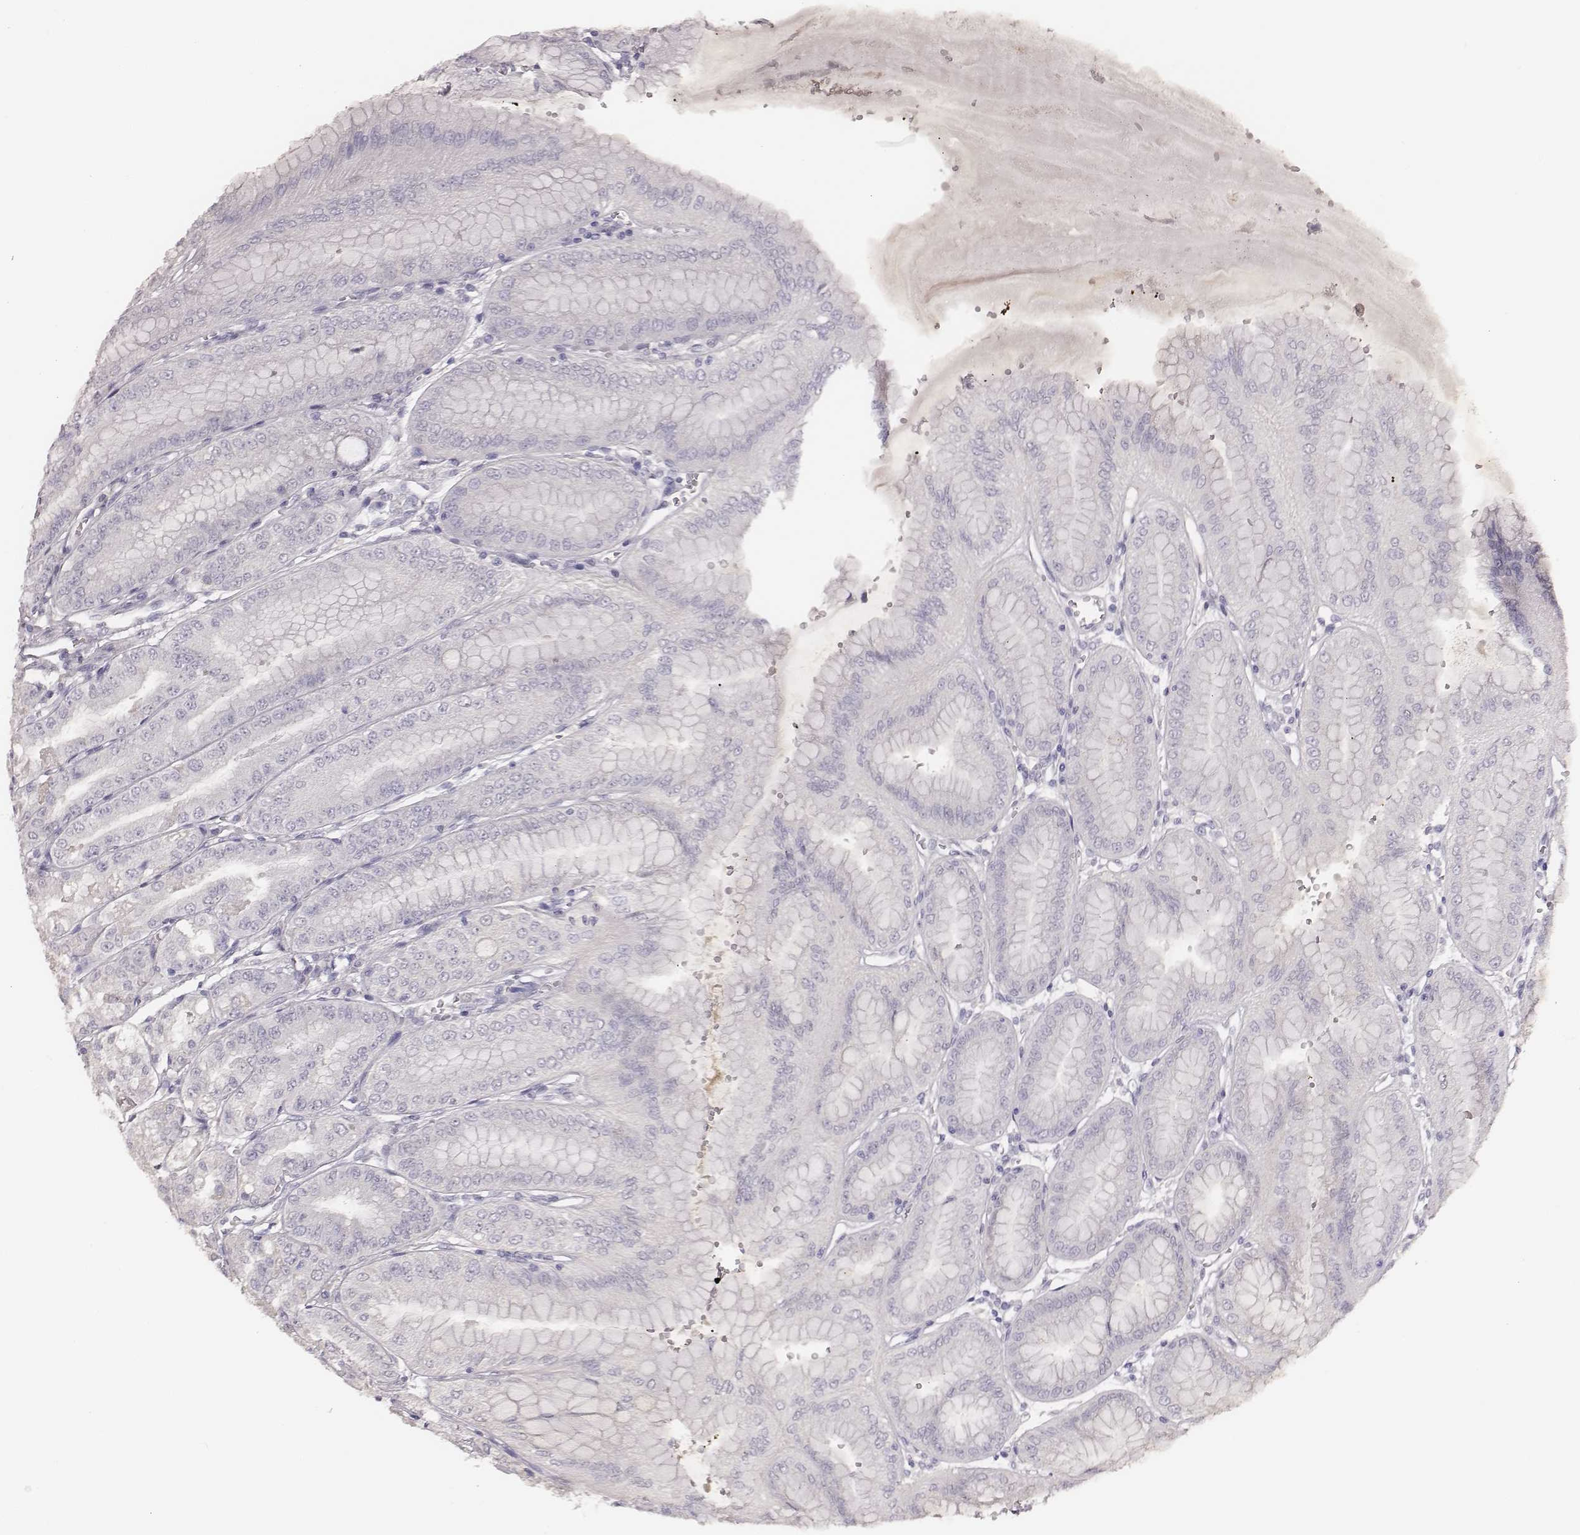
{"staining": {"intensity": "negative", "quantity": "none", "location": "none"}, "tissue": "stomach", "cell_type": "Glandular cells", "image_type": "normal", "snomed": [{"axis": "morphology", "description": "Normal tissue, NOS"}, {"axis": "topography", "description": "Stomach, lower"}], "caption": "This is a image of IHC staining of unremarkable stomach, which shows no expression in glandular cells.", "gene": "MYH6", "patient": {"sex": "male", "age": 71}}